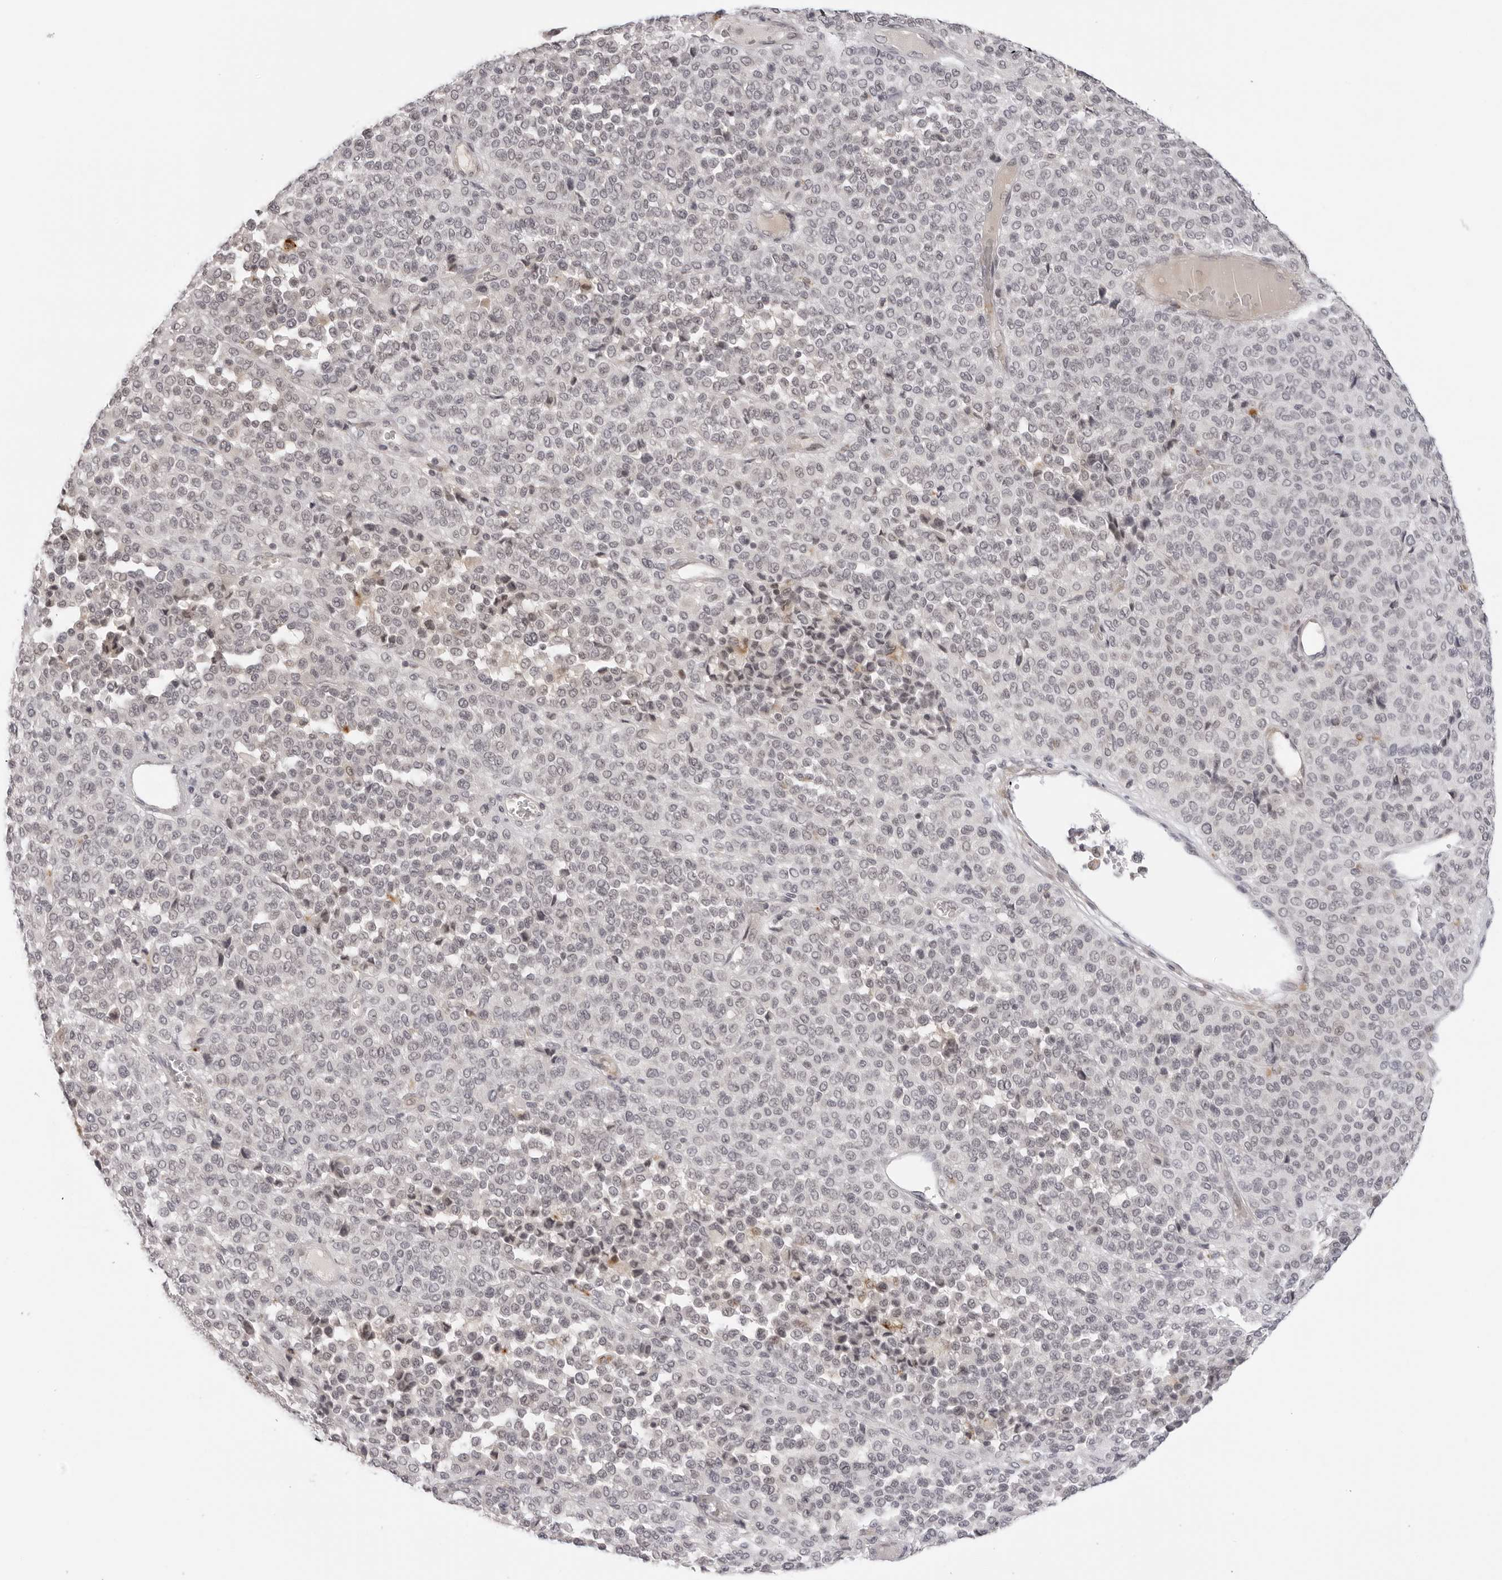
{"staining": {"intensity": "negative", "quantity": "none", "location": "none"}, "tissue": "melanoma", "cell_type": "Tumor cells", "image_type": "cancer", "snomed": [{"axis": "morphology", "description": "Malignant melanoma, Metastatic site"}, {"axis": "topography", "description": "Pancreas"}], "caption": "The immunohistochemistry photomicrograph has no significant expression in tumor cells of melanoma tissue. (DAB IHC visualized using brightfield microscopy, high magnification).", "gene": "STRADB", "patient": {"sex": "female", "age": 30}}